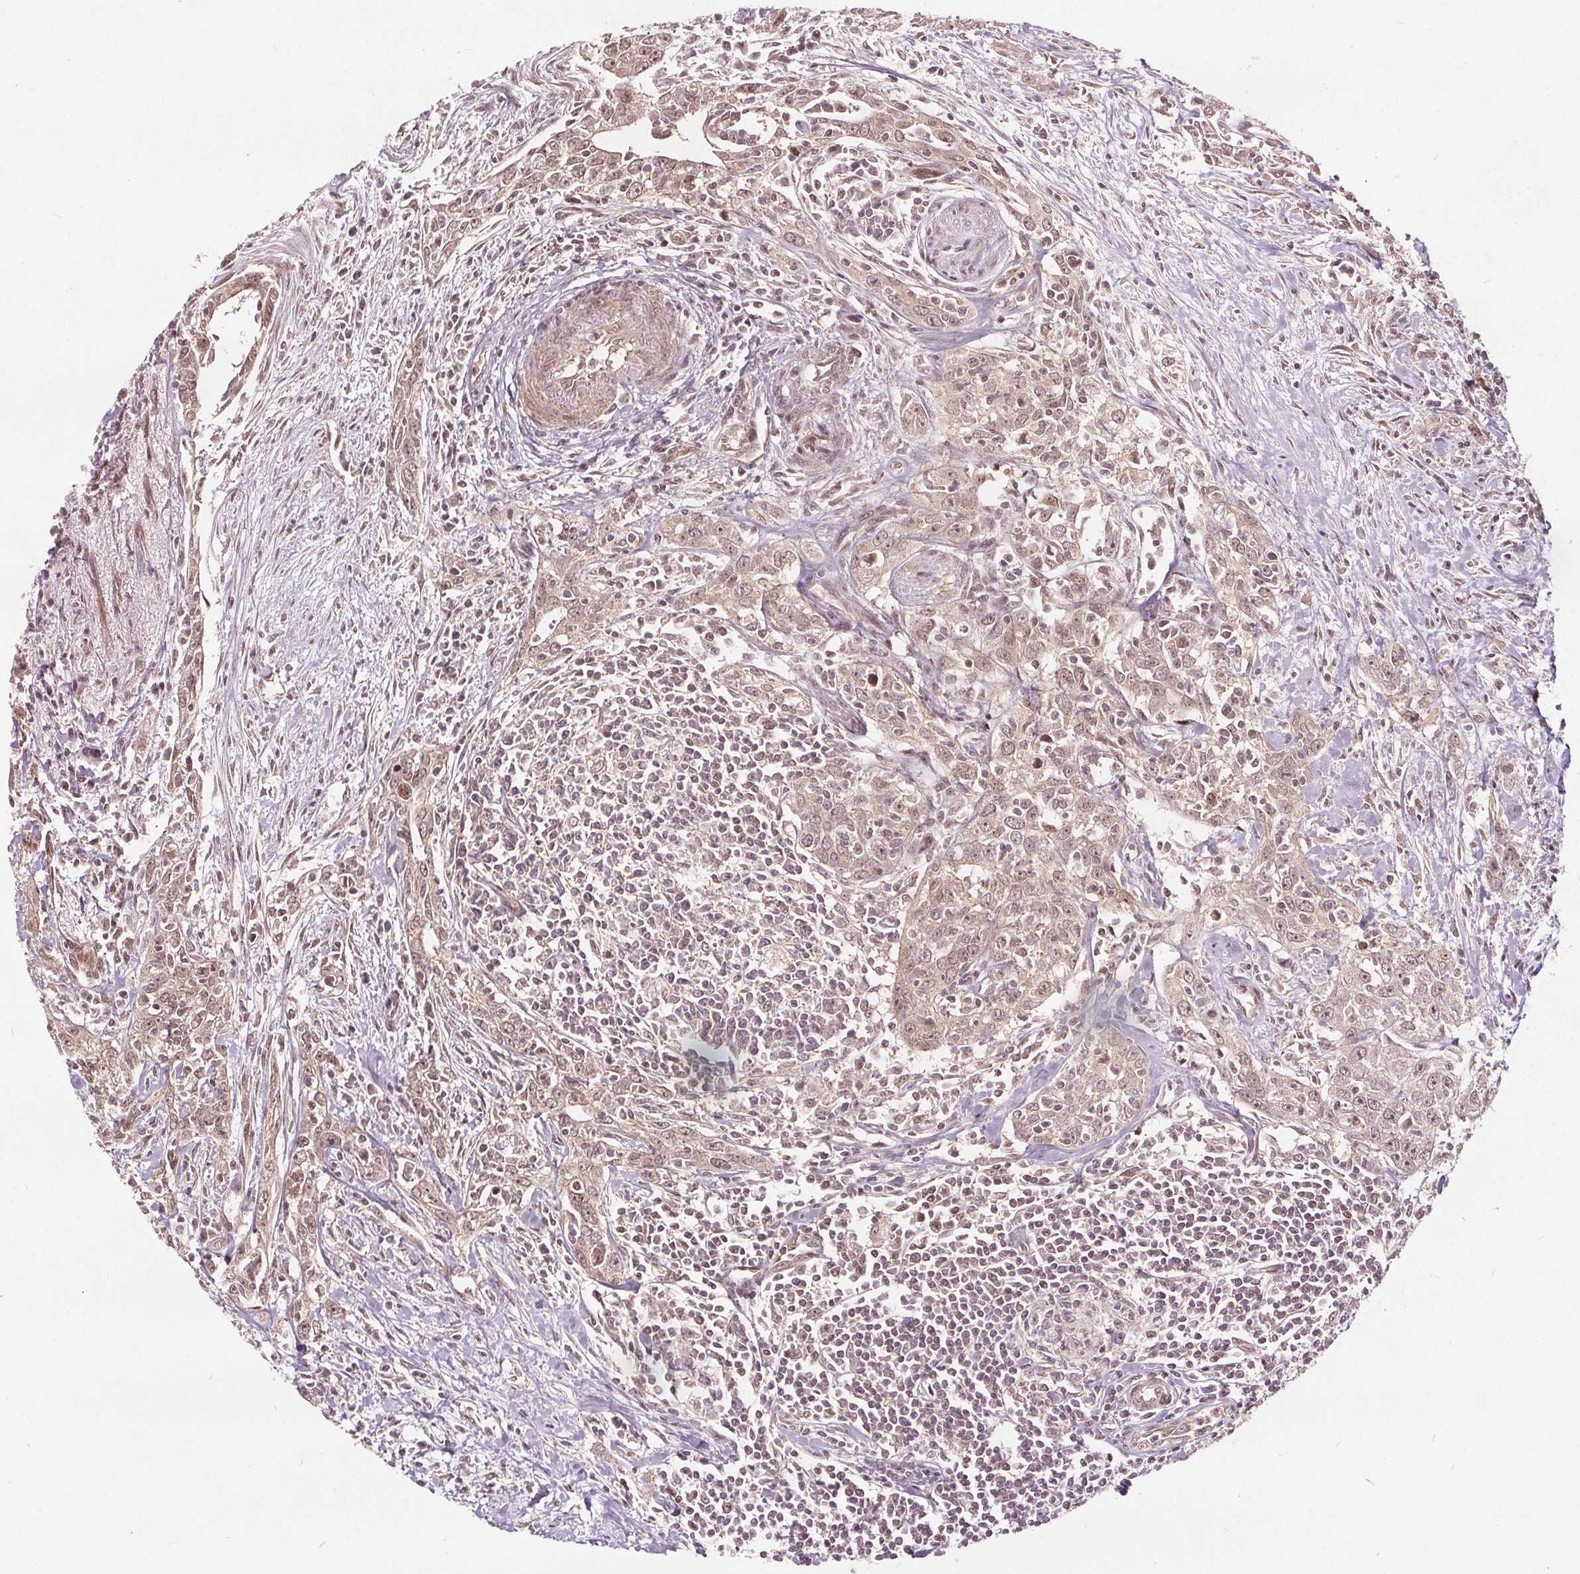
{"staining": {"intensity": "weak", "quantity": "<25%", "location": "cytoplasmic/membranous"}, "tissue": "urothelial cancer", "cell_type": "Tumor cells", "image_type": "cancer", "snomed": [{"axis": "morphology", "description": "Urothelial carcinoma, High grade"}, {"axis": "topography", "description": "Urinary bladder"}], "caption": "Immunohistochemical staining of urothelial cancer demonstrates no significant expression in tumor cells.", "gene": "PPP1CB", "patient": {"sex": "male", "age": 83}}